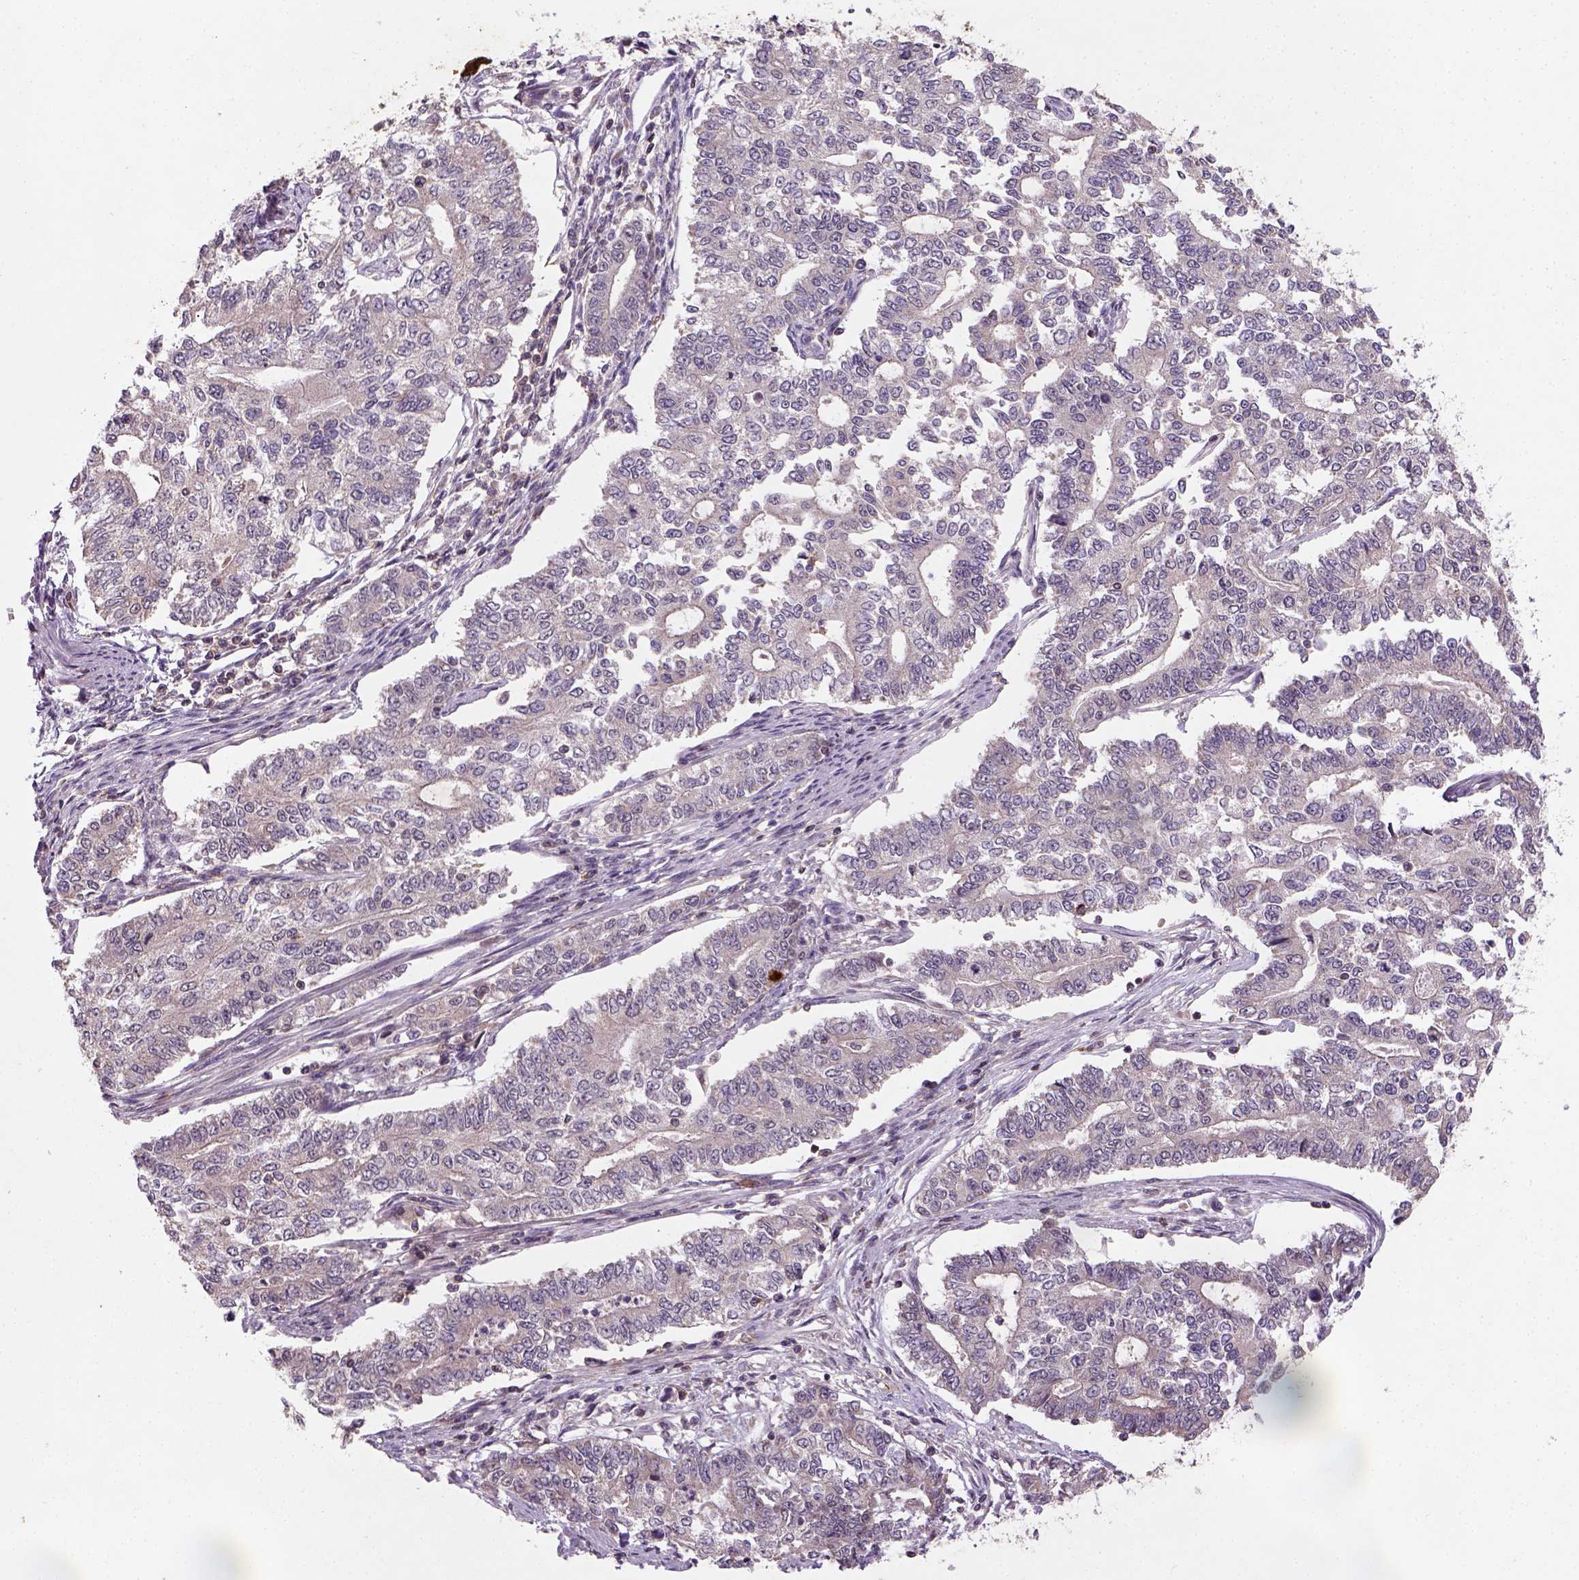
{"staining": {"intensity": "weak", "quantity": ">75%", "location": "cytoplasmic/membranous"}, "tissue": "endometrial cancer", "cell_type": "Tumor cells", "image_type": "cancer", "snomed": [{"axis": "morphology", "description": "Adenocarcinoma, NOS"}, {"axis": "topography", "description": "Uterus"}], "caption": "Protein analysis of endometrial cancer tissue displays weak cytoplasmic/membranous expression in about >75% of tumor cells.", "gene": "CAMKK1", "patient": {"sex": "female", "age": 59}}